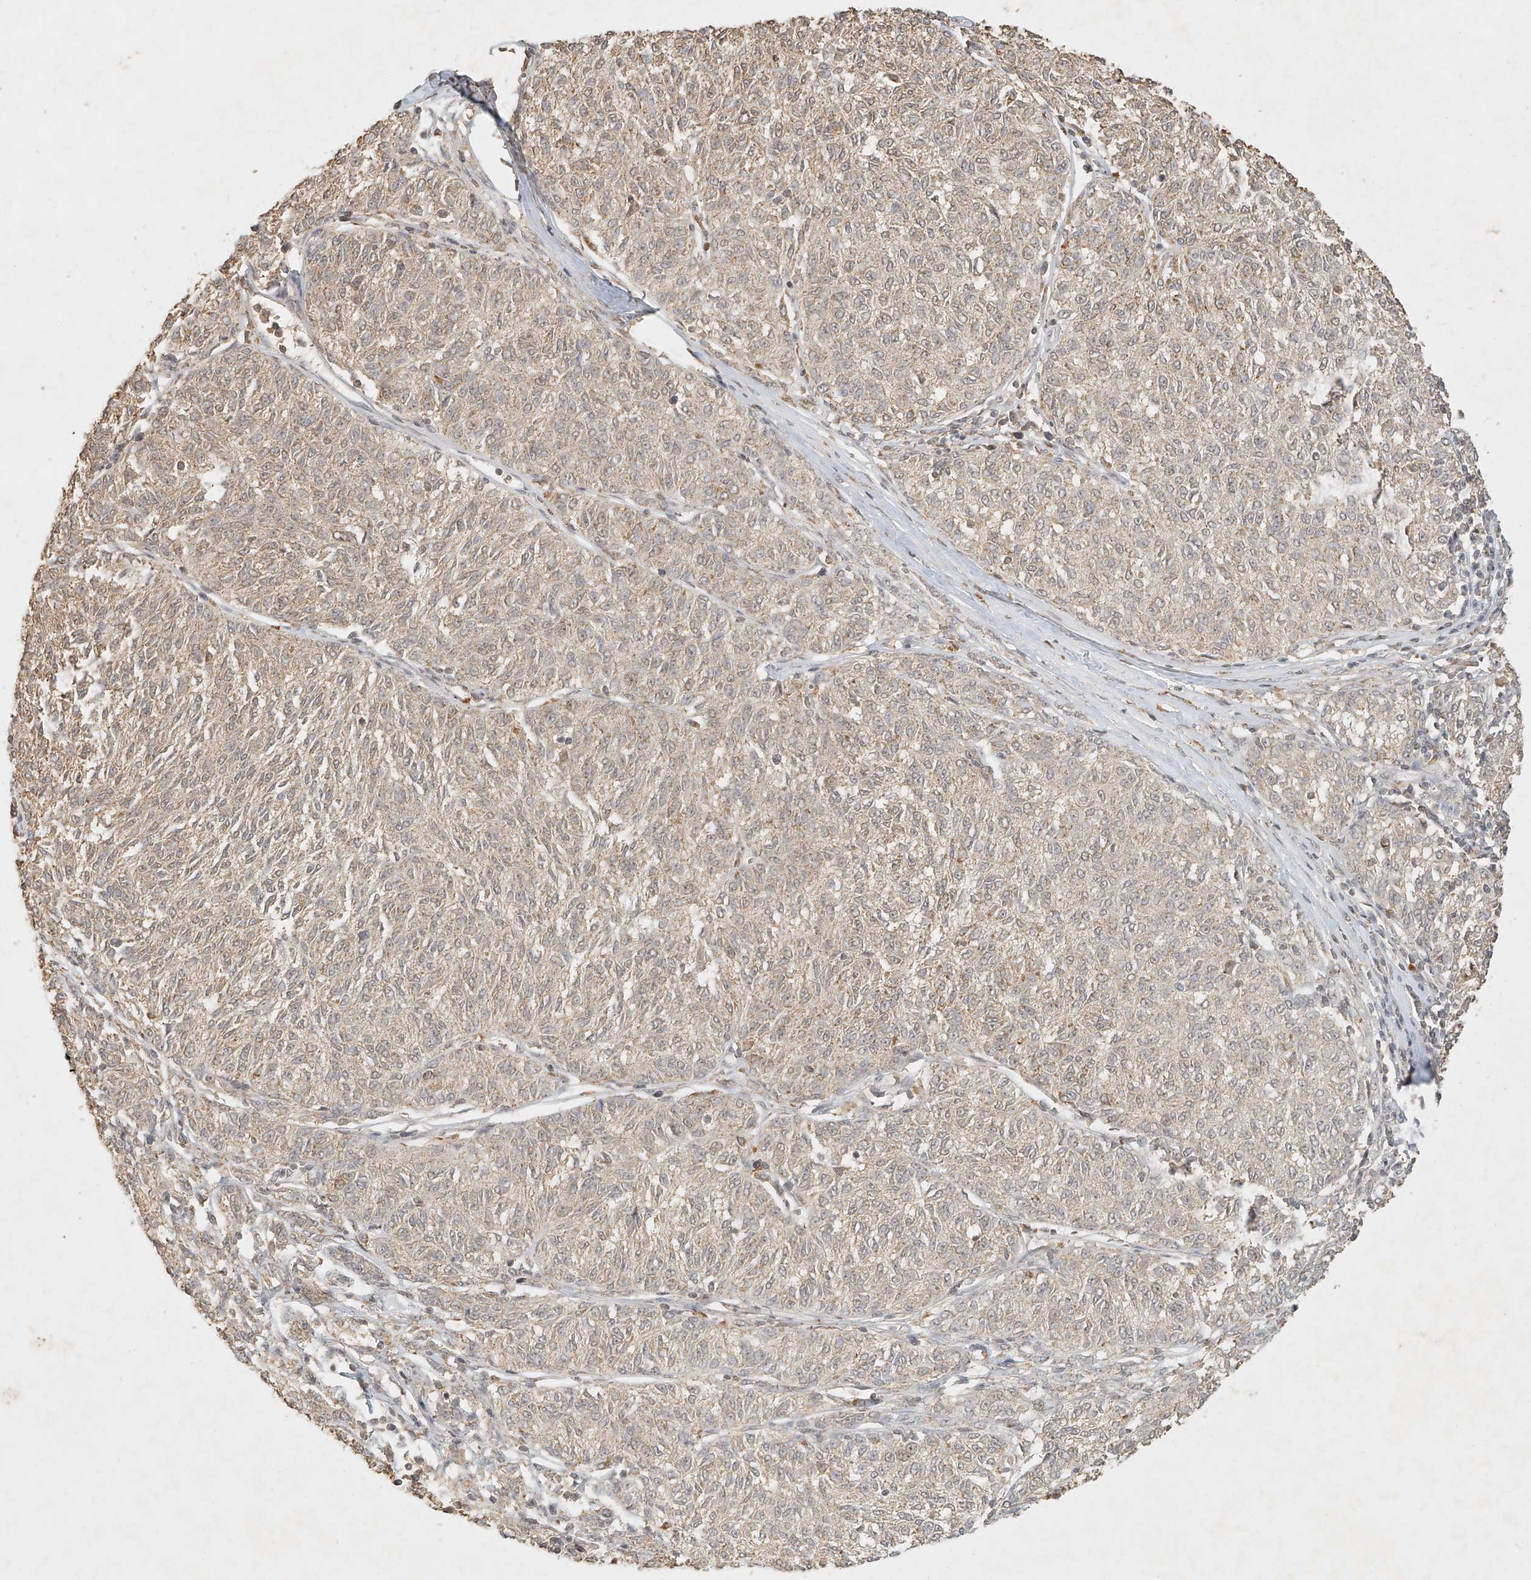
{"staining": {"intensity": "weak", "quantity": "<25%", "location": "cytoplasmic/membranous"}, "tissue": "melanoma", "cell_type": "Tumor cells", "image_type": "cancer", "snomed": [{"axis": "morphology", "description": "Malignant melanoma, NOS"}, {"axis": "topography", "description": "Skin"}], "caption": "Immunohistochemistry (IHC) image of neoplastic tissue: melanoma stained with DAB displays no significant protein expression in tumor cells. The staining is performed using DAB brown chromogen with nuclei counter-stained in using hematoxylin.", "gene": "CXorf58", "patient": {"sex": "female", "age": 72}}